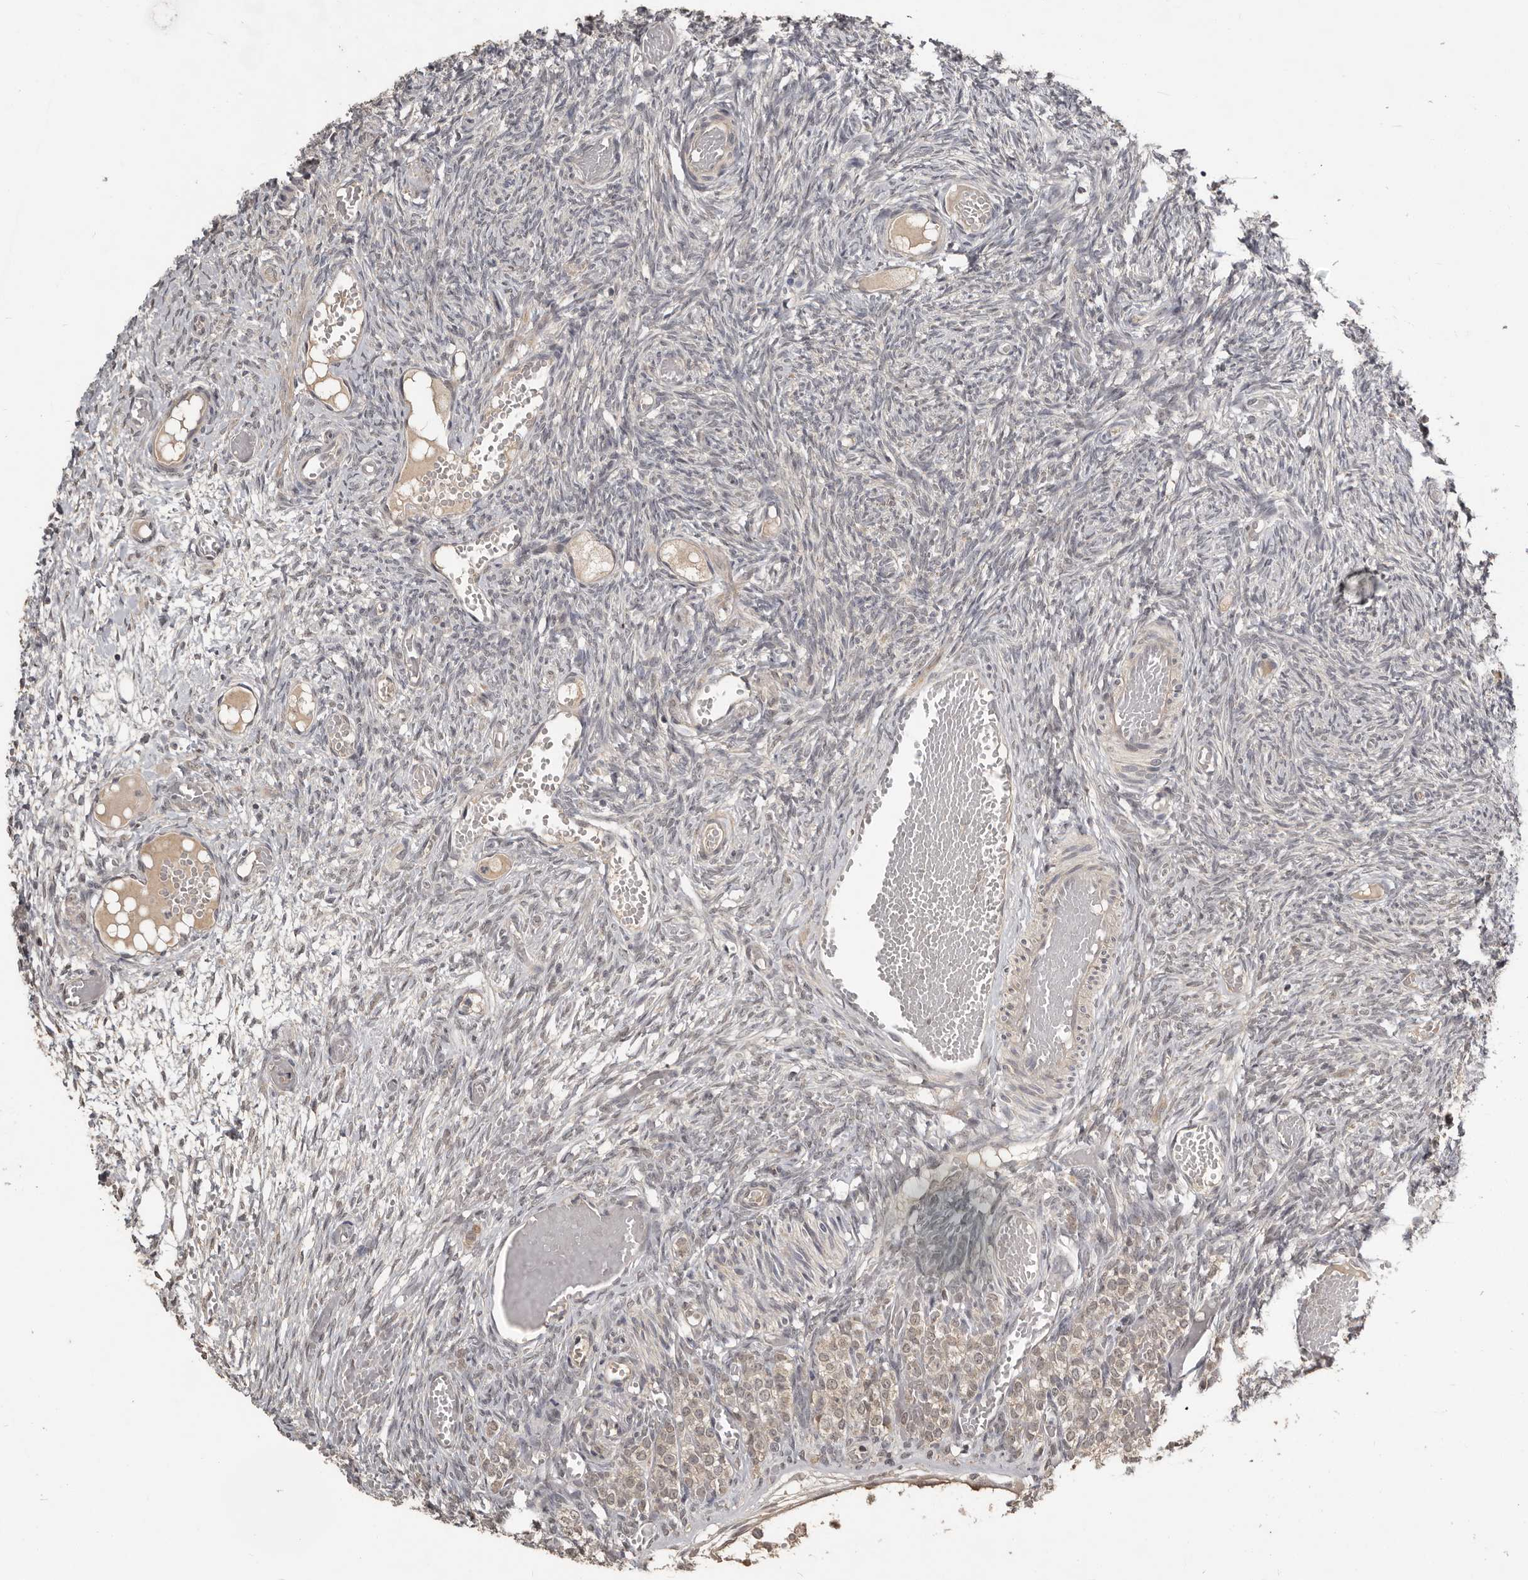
{"staining": {"intensity": "negative", "quantity": "none", "location": "none"}, "tissue": "ovary", "cell_type": "Ovarian stroma cells", "image_type": "normal", "snomed": [{"axis": "morphology", "description": "Adenocarcinoma, NOS"}, {"axis": "topography", "description": "Endometrium"}], "caption": "The histopathology image demonstrates no significant positivity in ovarian stroma cells of ovary.", "gene": "ZFP14", "patient": {"sex": "female", "age": 32}}